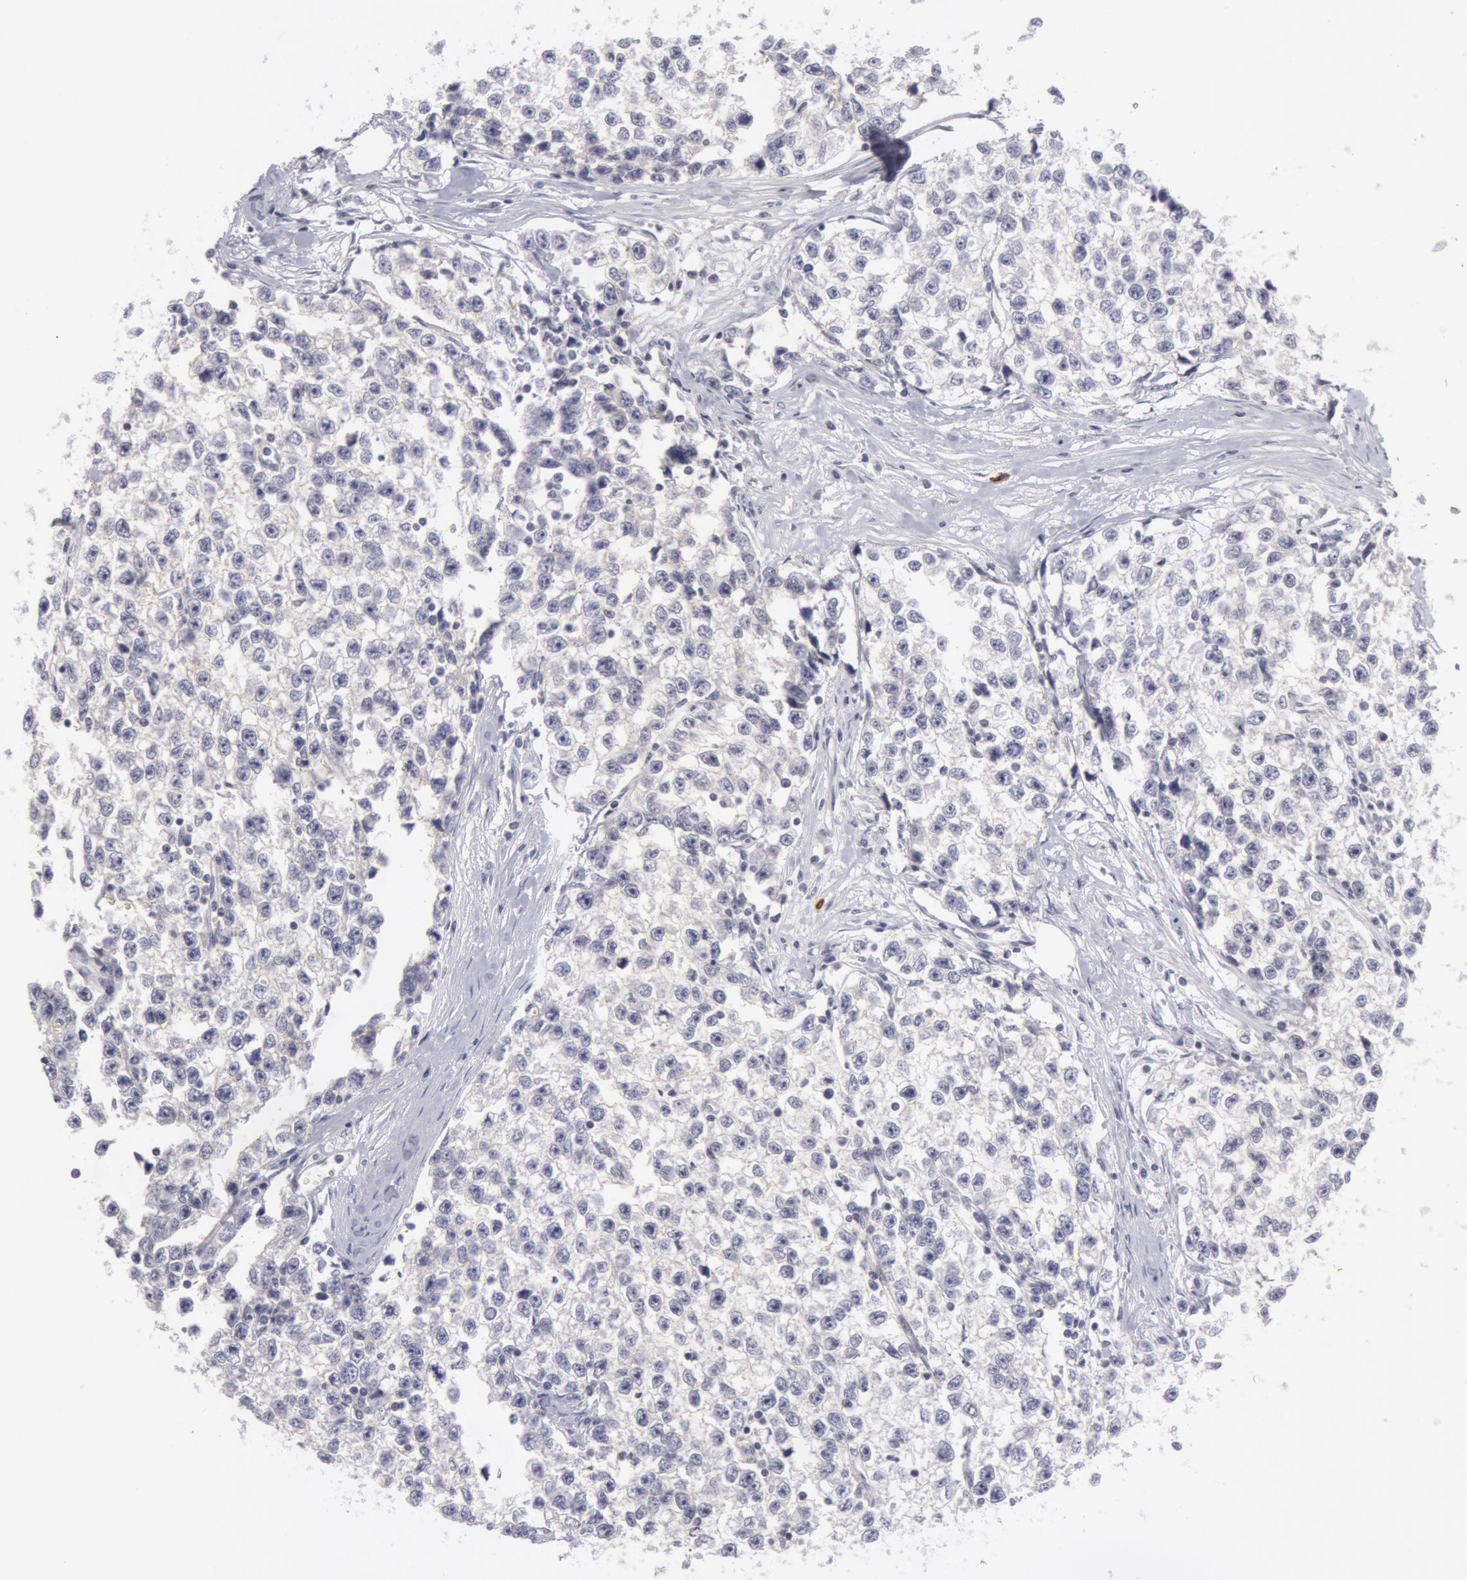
{"staining": {"intensity": "negative", "quantity": "none", "location": "none"}, "tissue": "testis cancer", "cell_type": "Tumor cells", "image_type": "cancer", "snomed": [{"axis": "morphology", "description": "Seminoma, NOS"}, {"axis": "morphology", "description": "Carcinoma, Embryonal, NOS"}, {"axis": "topography", "description": "Testis"}], "caption": "Tumor cells are negative for brown protein staining in testis cancer.", "gene": "NLGN4X", "patient": {"sex": "male", "age": 30}}